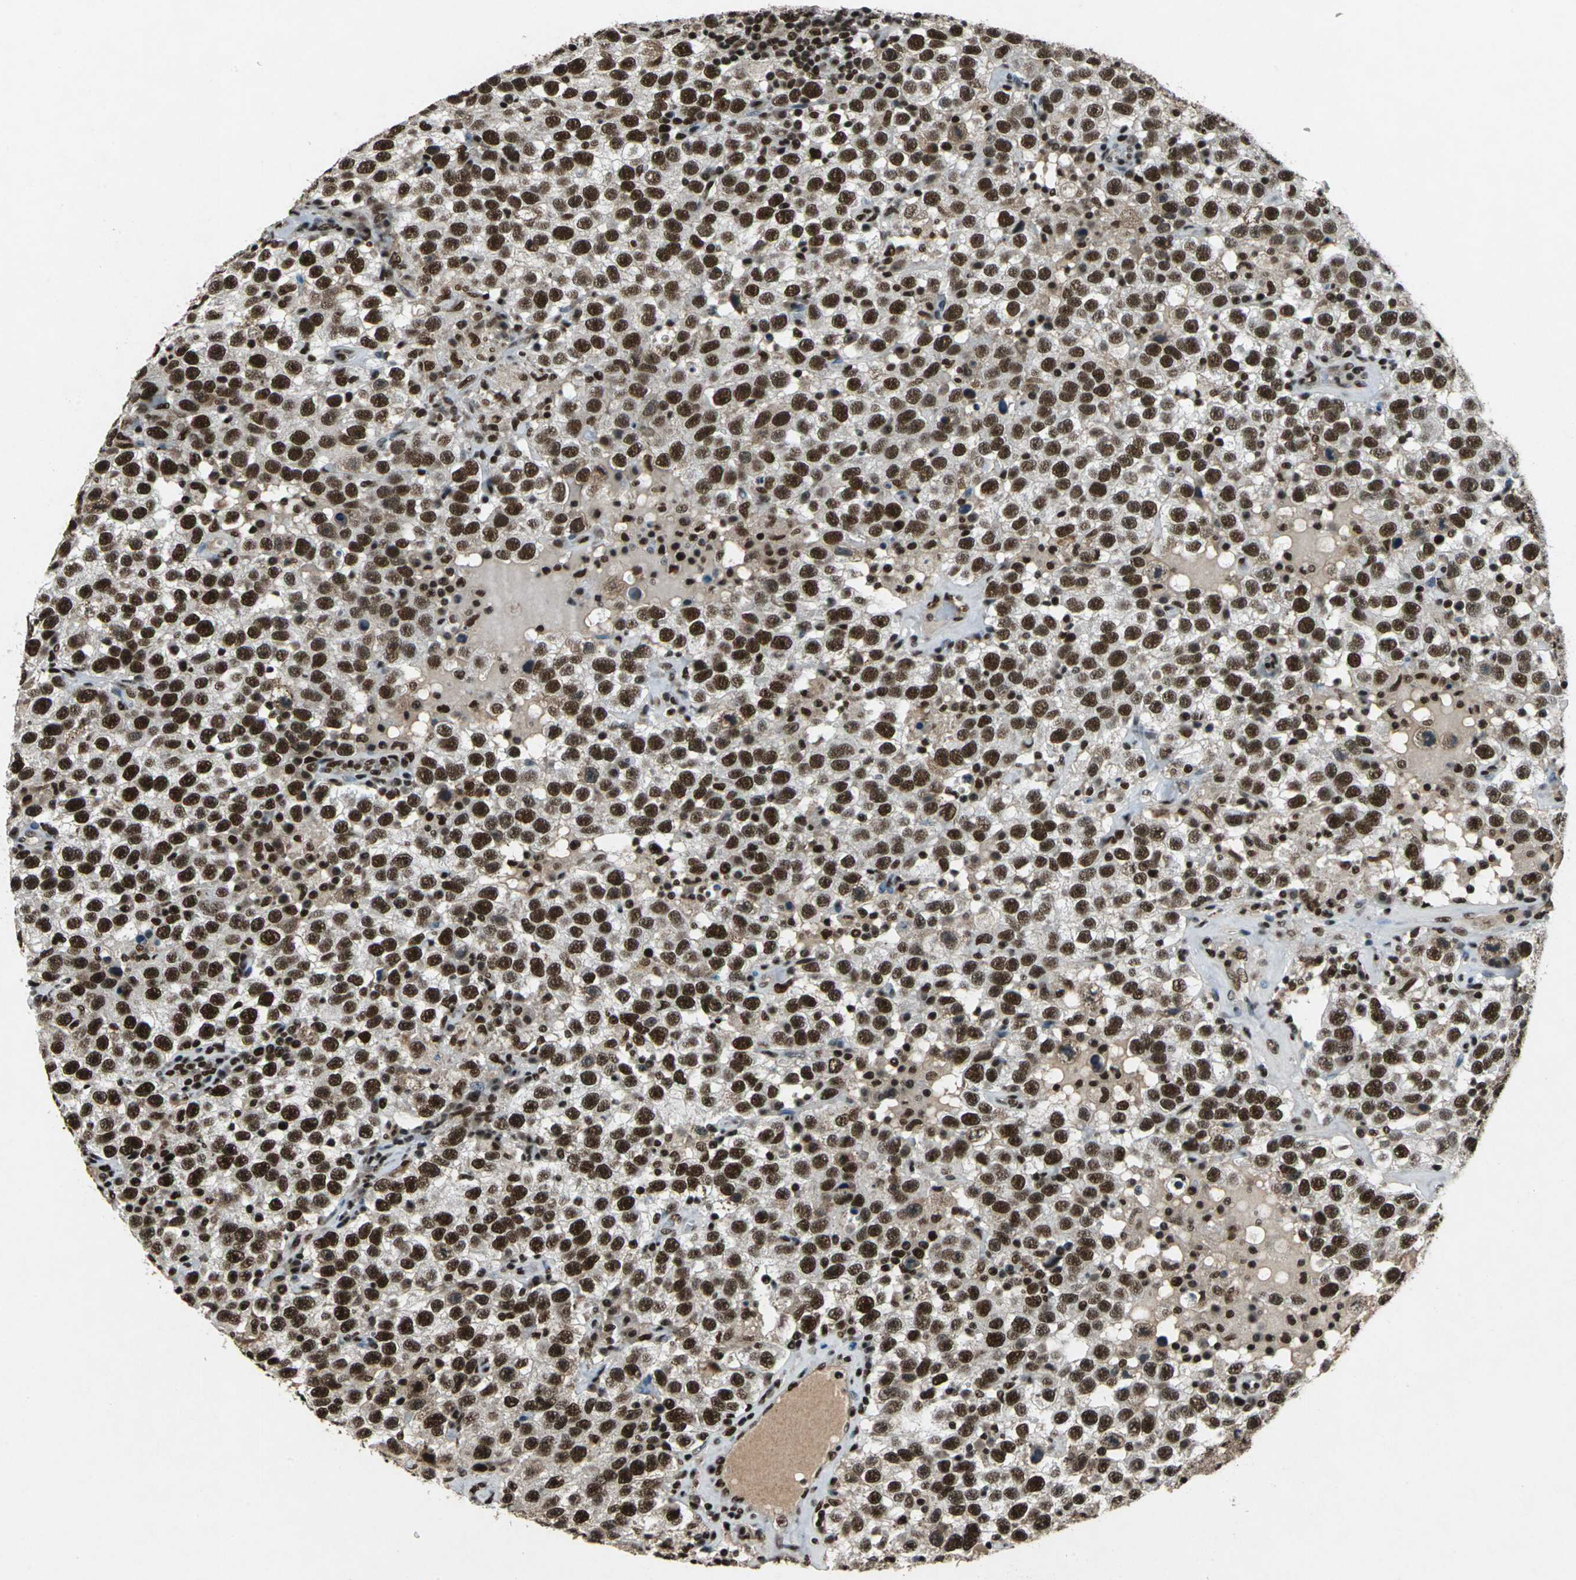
{"staining": {"intensity": "strong", "quantity": ">75%", "location": "nuclear"}, "tissue": "testis cancer", "cell_type": "Tumor cells", "image_type": "cancer", "snomed": [{"axis": "morphology", "description": "Seminoma, NOS"}, {"axis": "topography", "description": "Testis"}], "caption": "Human testis cancer stained for a protein (brown) reveals strong nuclear positive expression in about >75% of tumor cells.", "gene": "MTA2", "patient": {"sex": "male", "age": 41}}